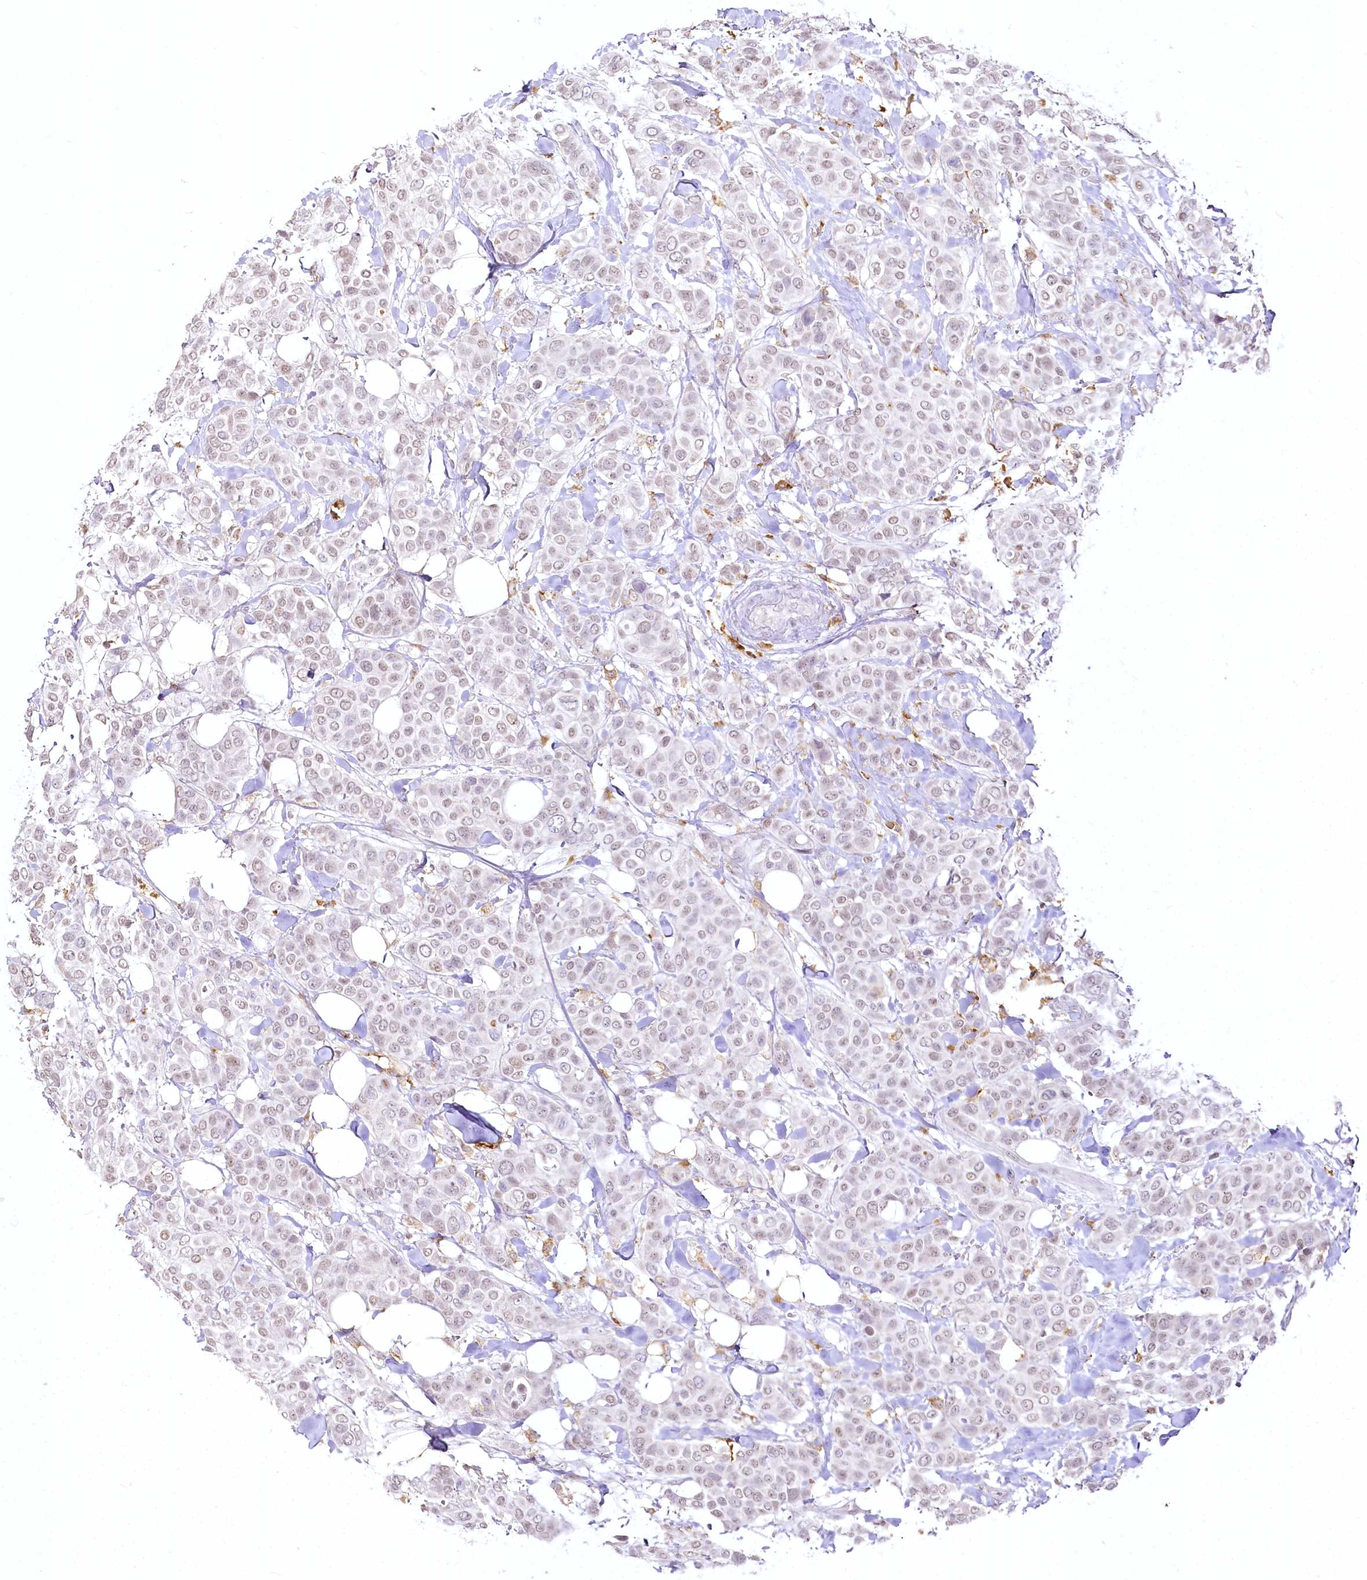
{"staining": {"intensity": "weak", "quantity": ">75%", "location": "nuclear"}, "tissue": "breast cancer", "cell_type": "Tumor cells", "image_type": "cancer", "snomed": [{"axis": "morphology", "description": "Lobular carcinoma"}, {"axis": "topography", "description": "Breast"}], "caption": "Tumor cells display low levels of weak nuclear expression in about >75% of cells in breast cancer.", "gene": "DOCK2", "patient": {"sex": "female", "age": 51}}